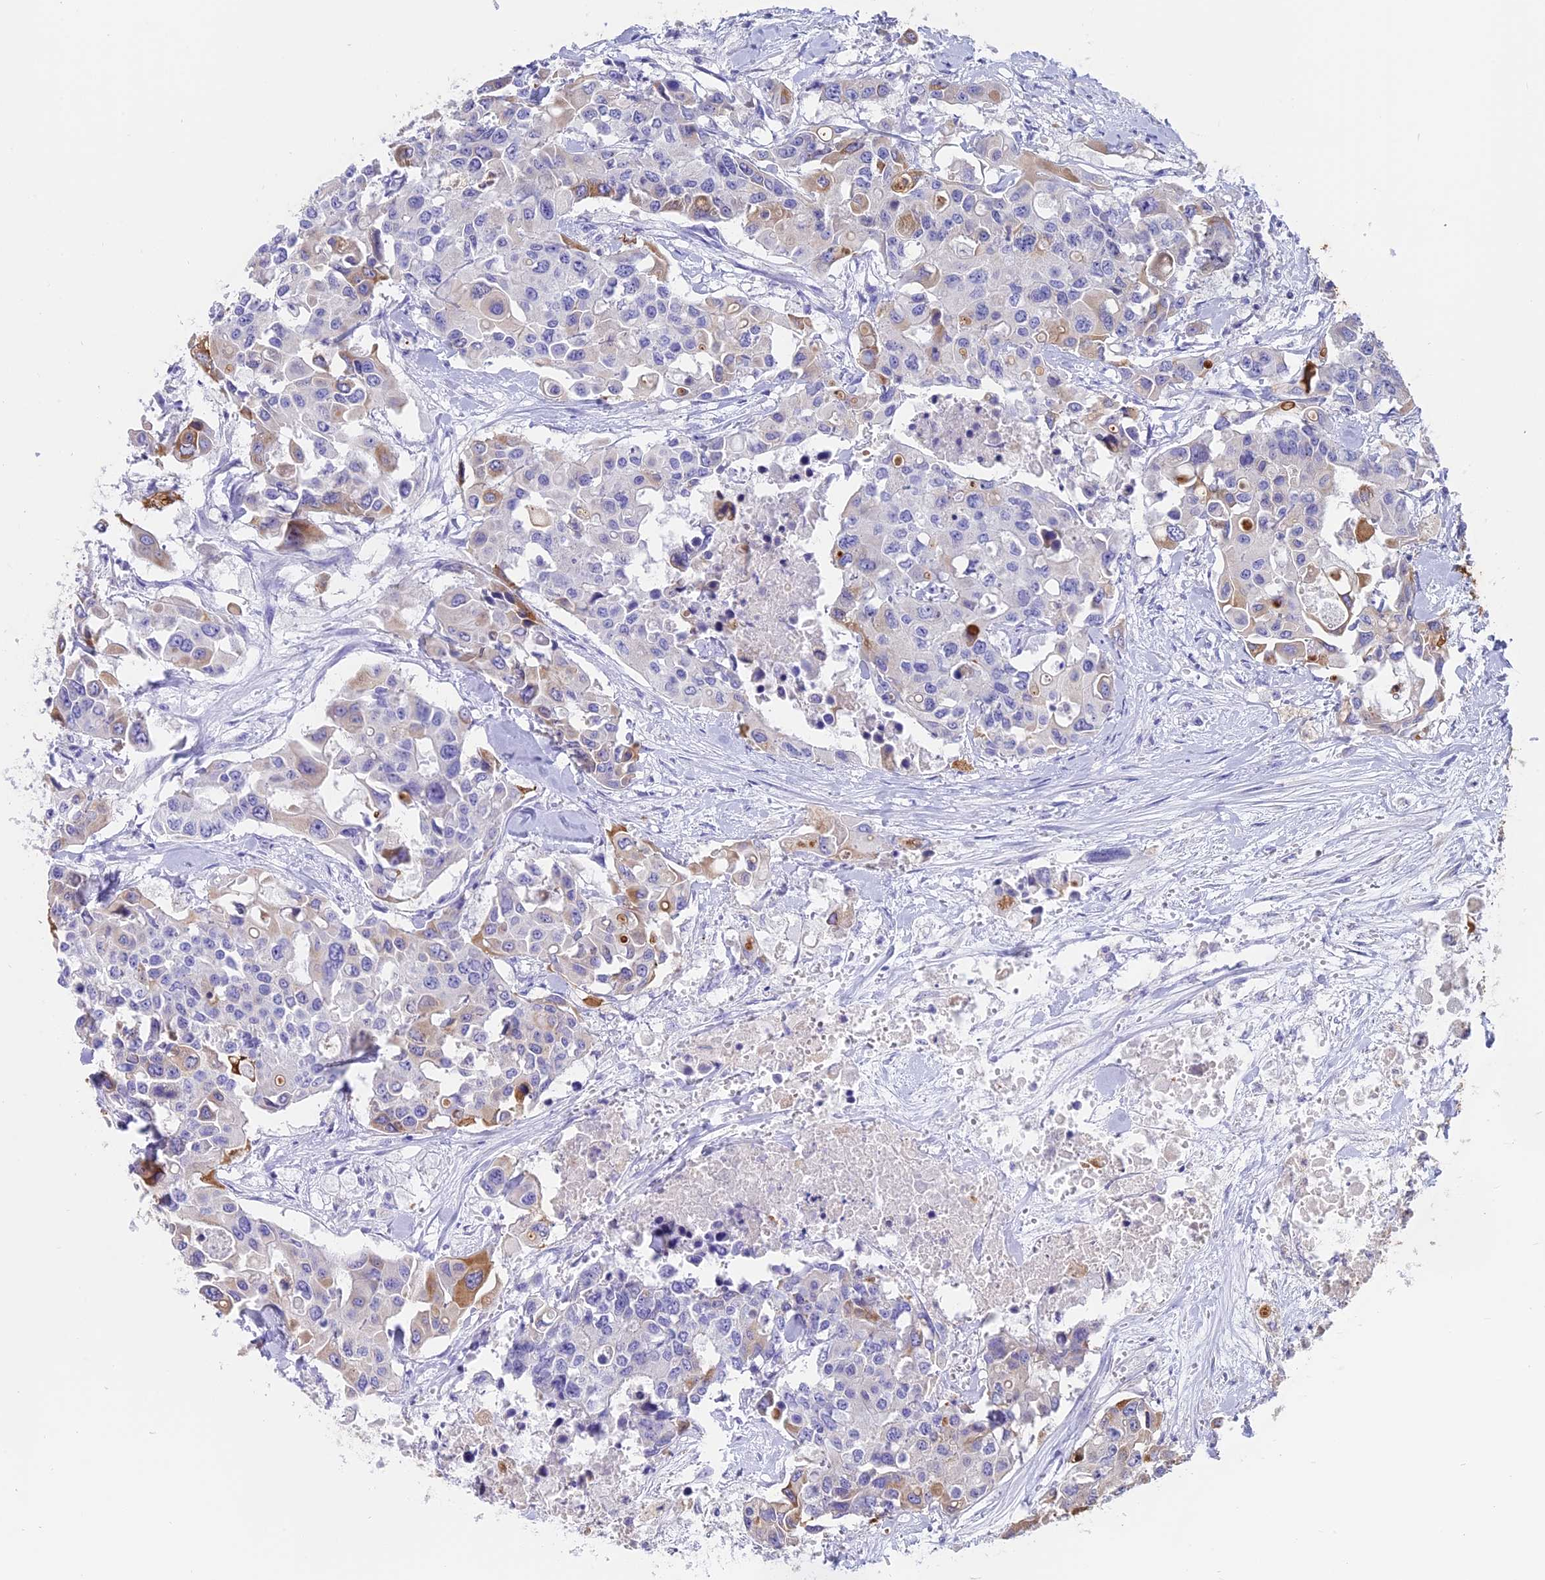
{"staining": {"intensity": "moderate", "quantity": "<25%", "location": "cytoplasmic/membranous"}, "tissue": "colorectal cancer", "cell_type": "Tumor cells", "image_type": "cancer", "snomed": [{"axis": "morphology", "description": "Adenocarcinoma, NOS"}, {"axis": "topography", "description": "Colon"}], "caption": "Immunohistochemical staining of human colorectal cancer (adenocarcinoma) exhibits low levels of moderate cytoplasmic/membranous staining in approximately <25% of tumor cells. The protein is stained brown, and the nuclei are stained in blue (DAB IHC with brightfield microscopy, high magnification).", "gene": "WFDC2", "patient": {"sex": "male", "age": 77}}